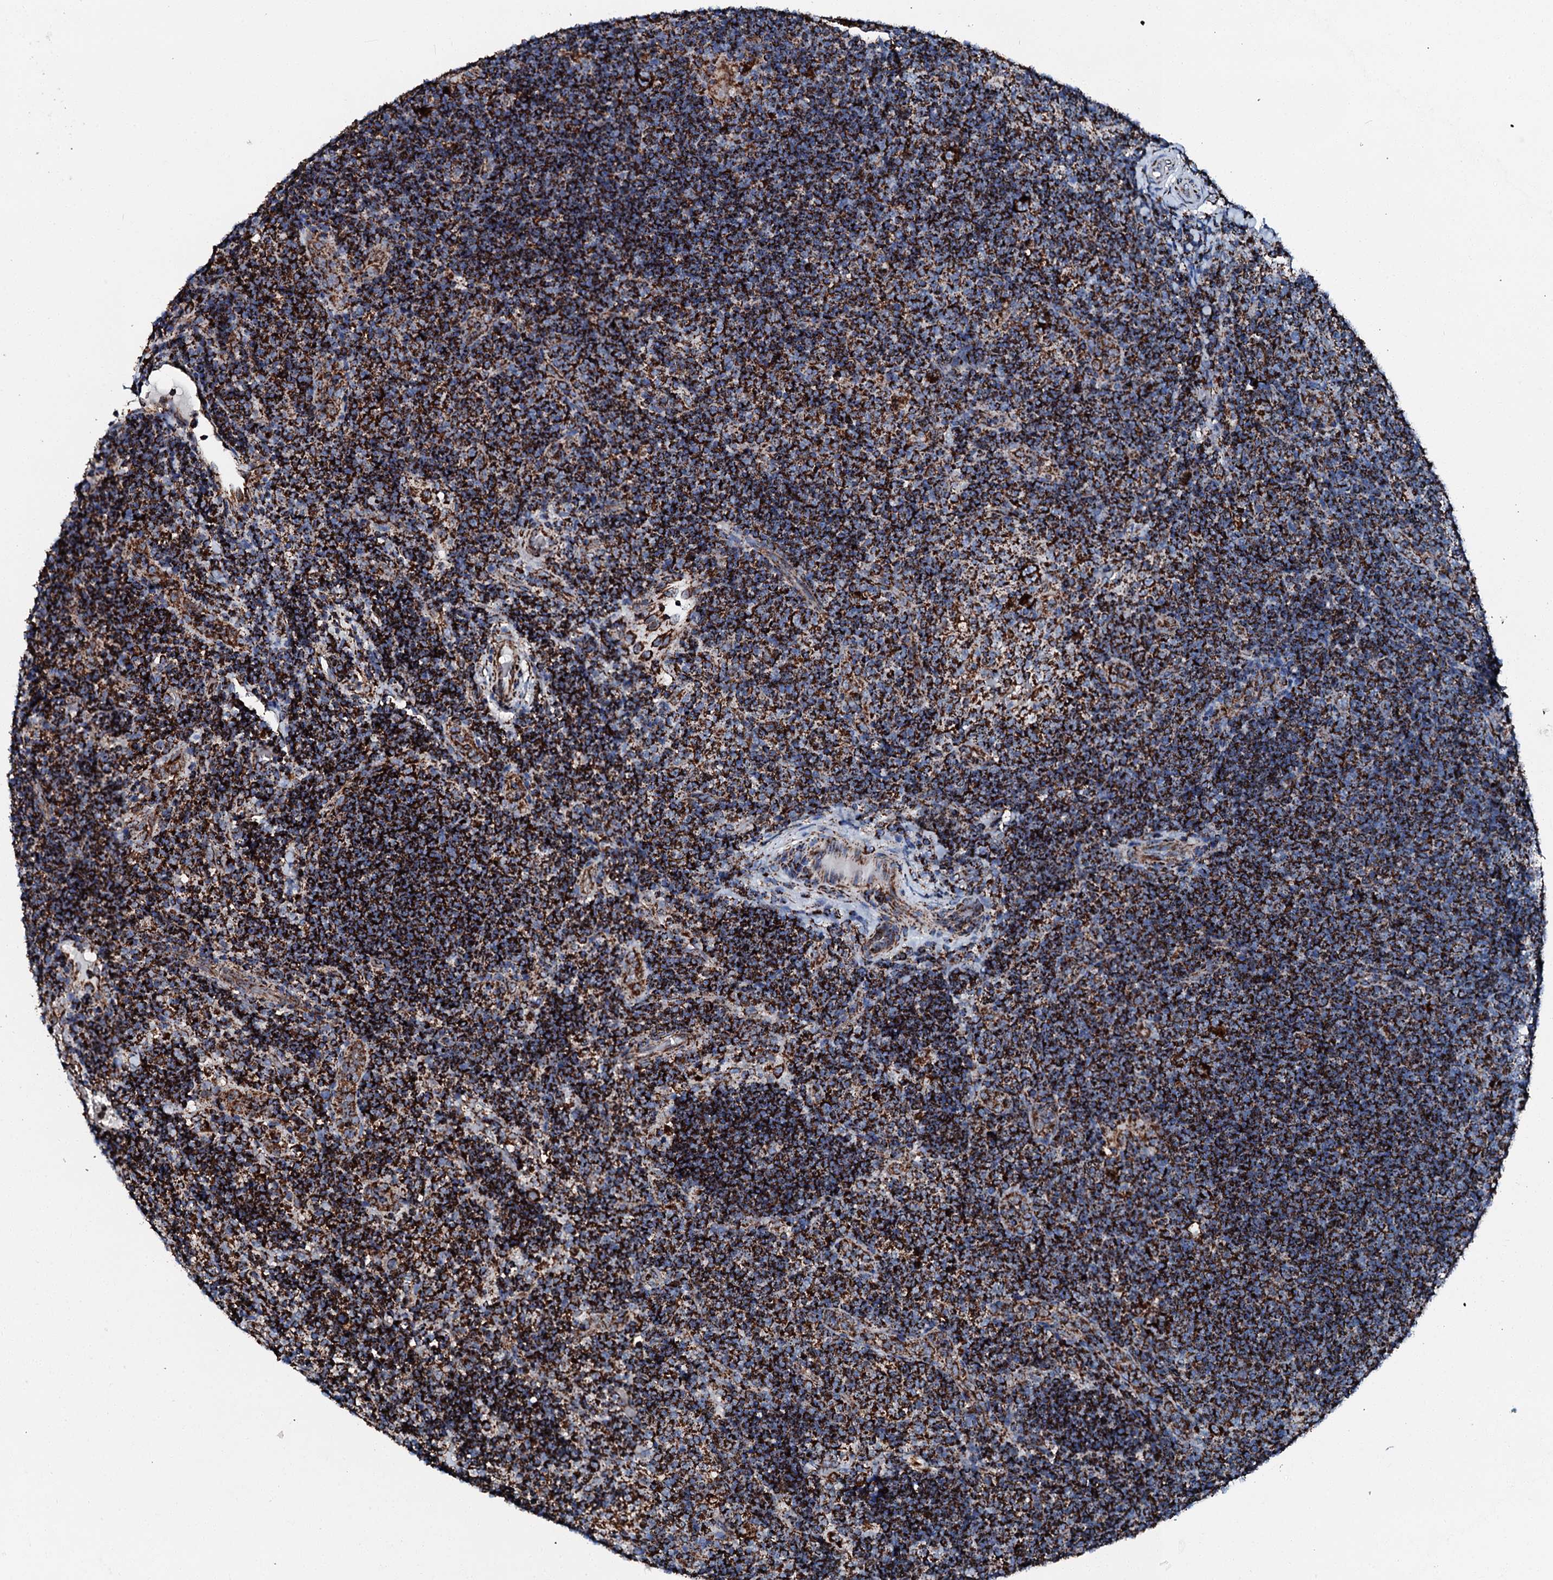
{"staining": {"intensity": "strong", "quantity": ">75%", "location": "cytoplasmic/membranous"}, "tissue": "lymphoma", "cell_type": "Tumor cells", "image_type": "cancer", "snomed": [{"axis": "morphology", "description": "Hodgkin's disease, NOS"}, {"axis": "topography", "description": "Lymph node"}], "caption": "Immunohistochemical staining of human lymphoma reveals high levels of strong cytoplasmic/membranous expression in approximately >75% of tumor cells.", "gene": "HADH", "patient": {"sex": "female", "age": 57}}